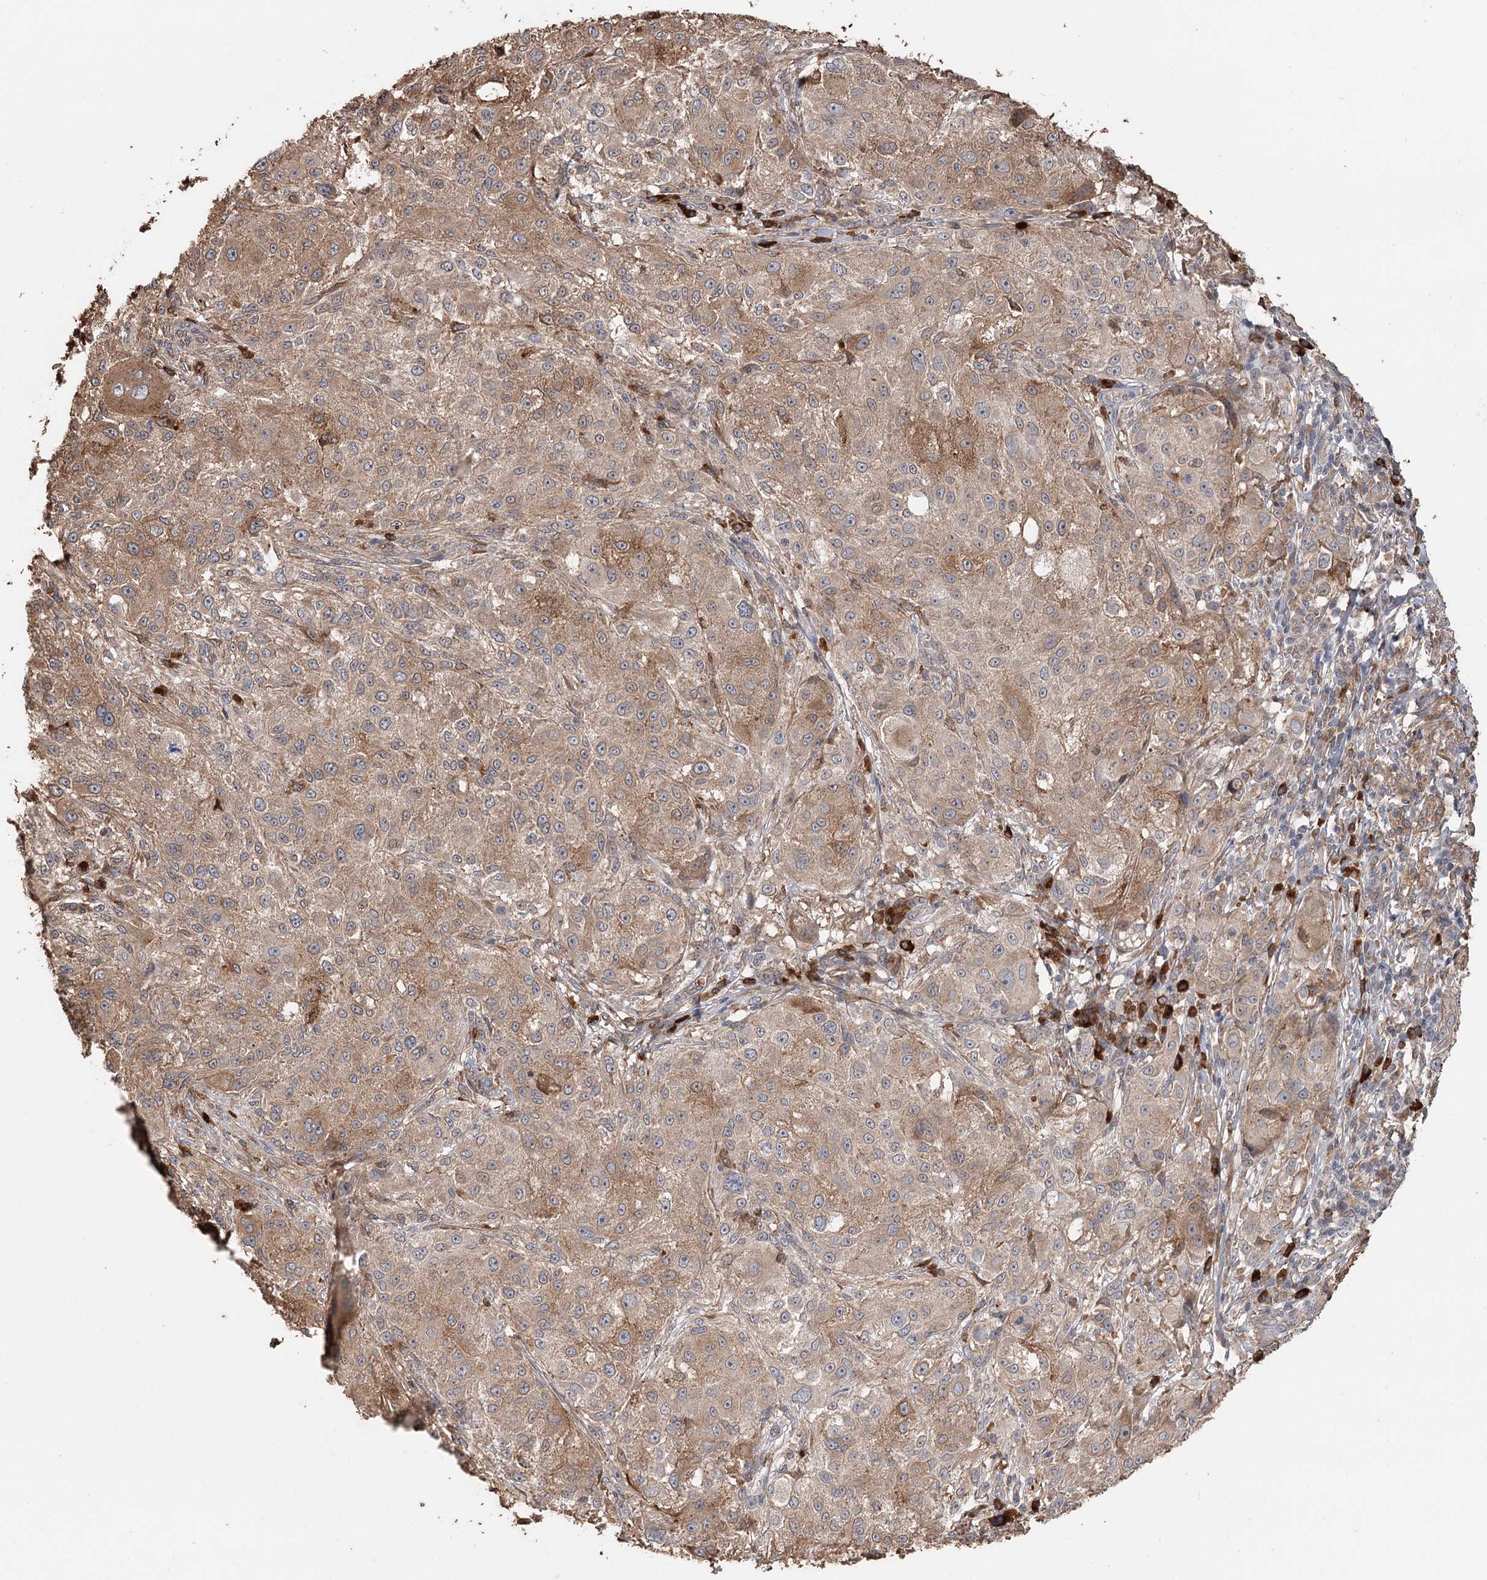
{"staining": {"intensity": "moderate", "quantity": ">75%", "location": "cytoplasmic/membranous"}, "tissue": "melanoma", "cell_type": "Tumor cells", "image_type": "cancer", "snomed": [{"axis": "morphology", "description": "Necrosis, NOS"}, {"axis": "morphology", "description": "Malignant melanoma, NOS"}, {"axis": "topography", "description": "Skin"}], "caption": "Protein staining by immunohistochemistry reveals moderate cytoplasmic/membranous staining in about >75% of tumor cells in malignant melanoma.", "gene": "SYVN1", "patient": {"sex": "female", "age": 87}}